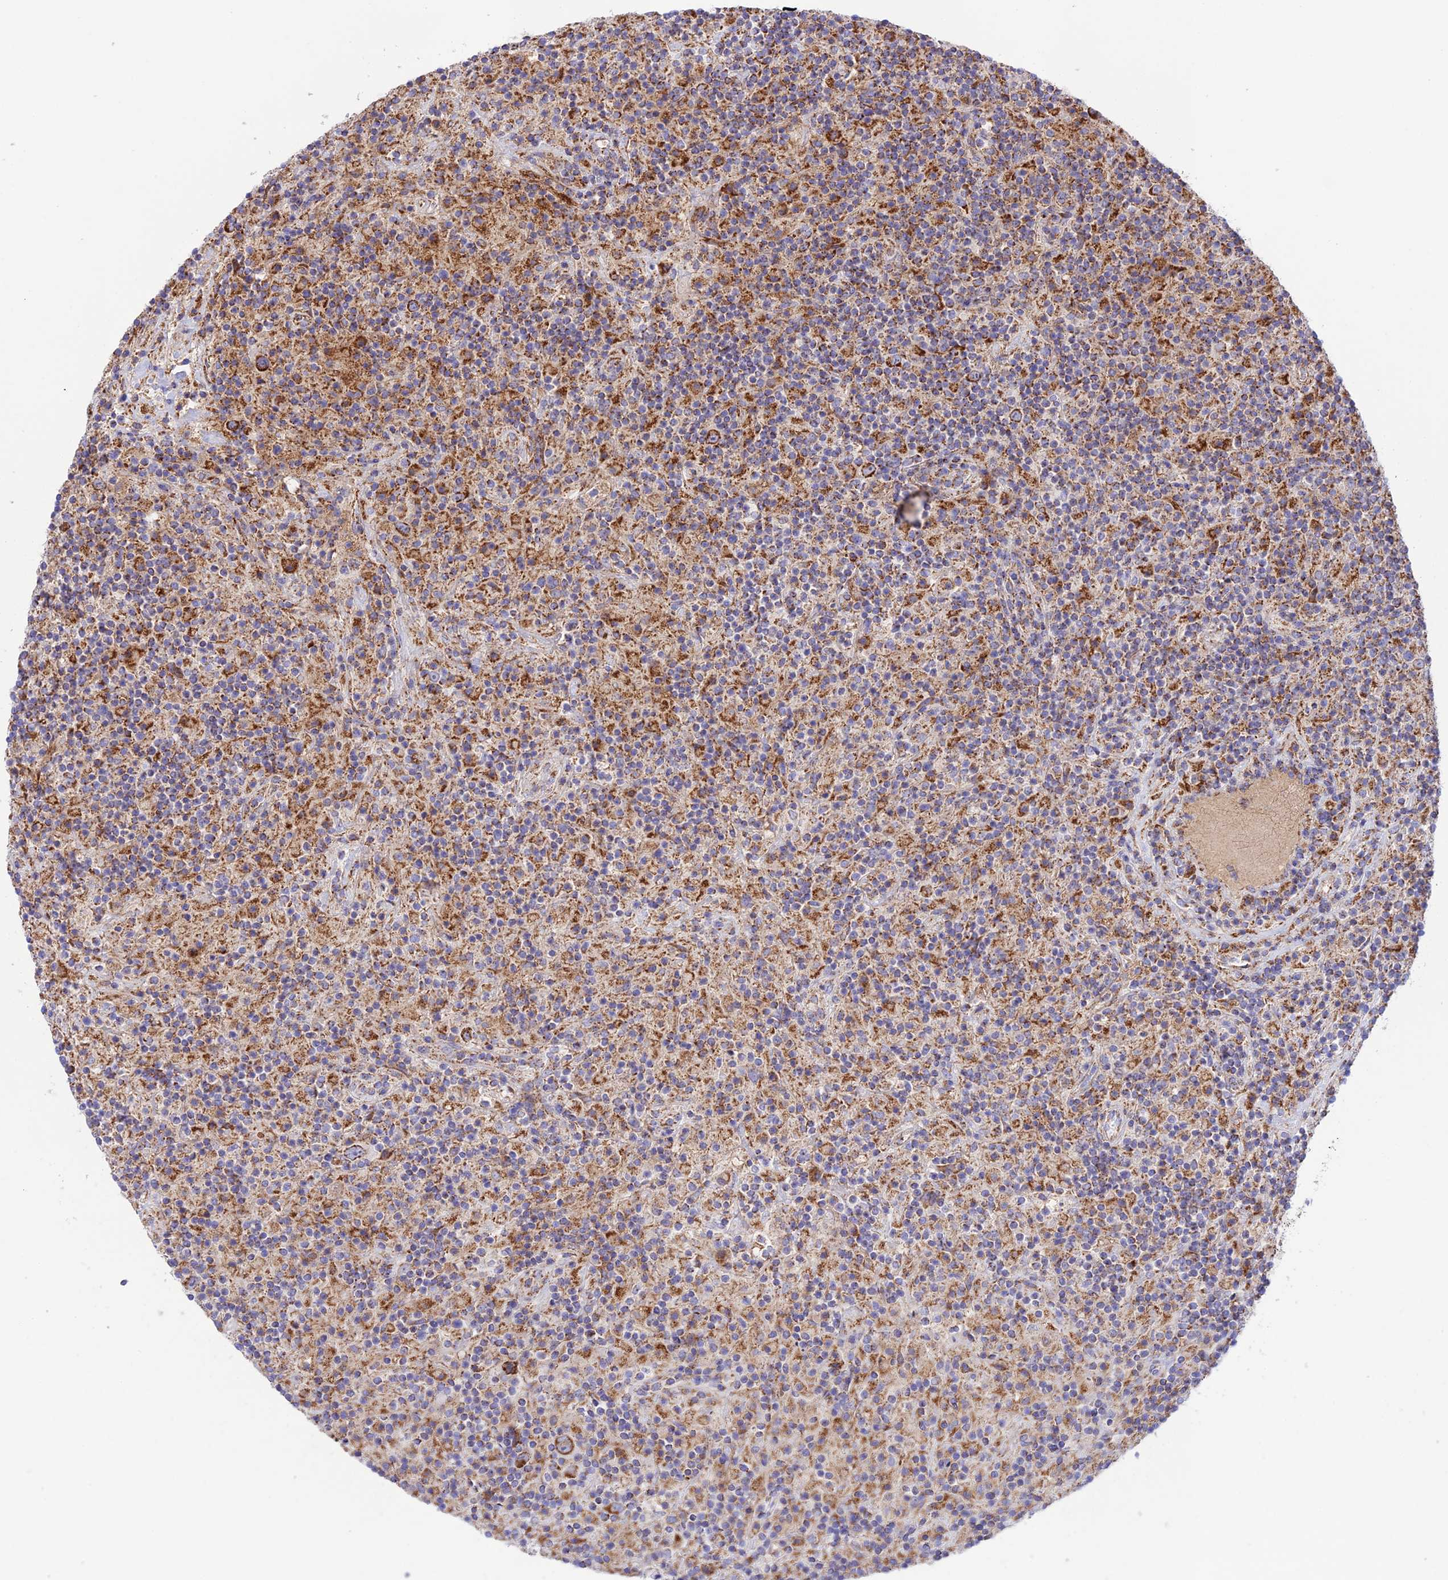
{"staining": {"intensity": "strong", "quantity": ">75%", "location": "cytoplasmic/membranous"}, "tissue": "lymphoma", "cell_type": "Tumor cells", "image_type": "cancer", "snomed": [{"axis": "morphology", "description": "Hodgkin's disease, NOS"}, {"axis": "topography", "description": "Lymph node"}], "caption": "Protein staining shows strong cytoplasmic/membranous expression in about >75% of tumor cells in Hodgkin's disease.", "gene": "UAP1L1", "patient": {"sex": "male", "age": 70}}